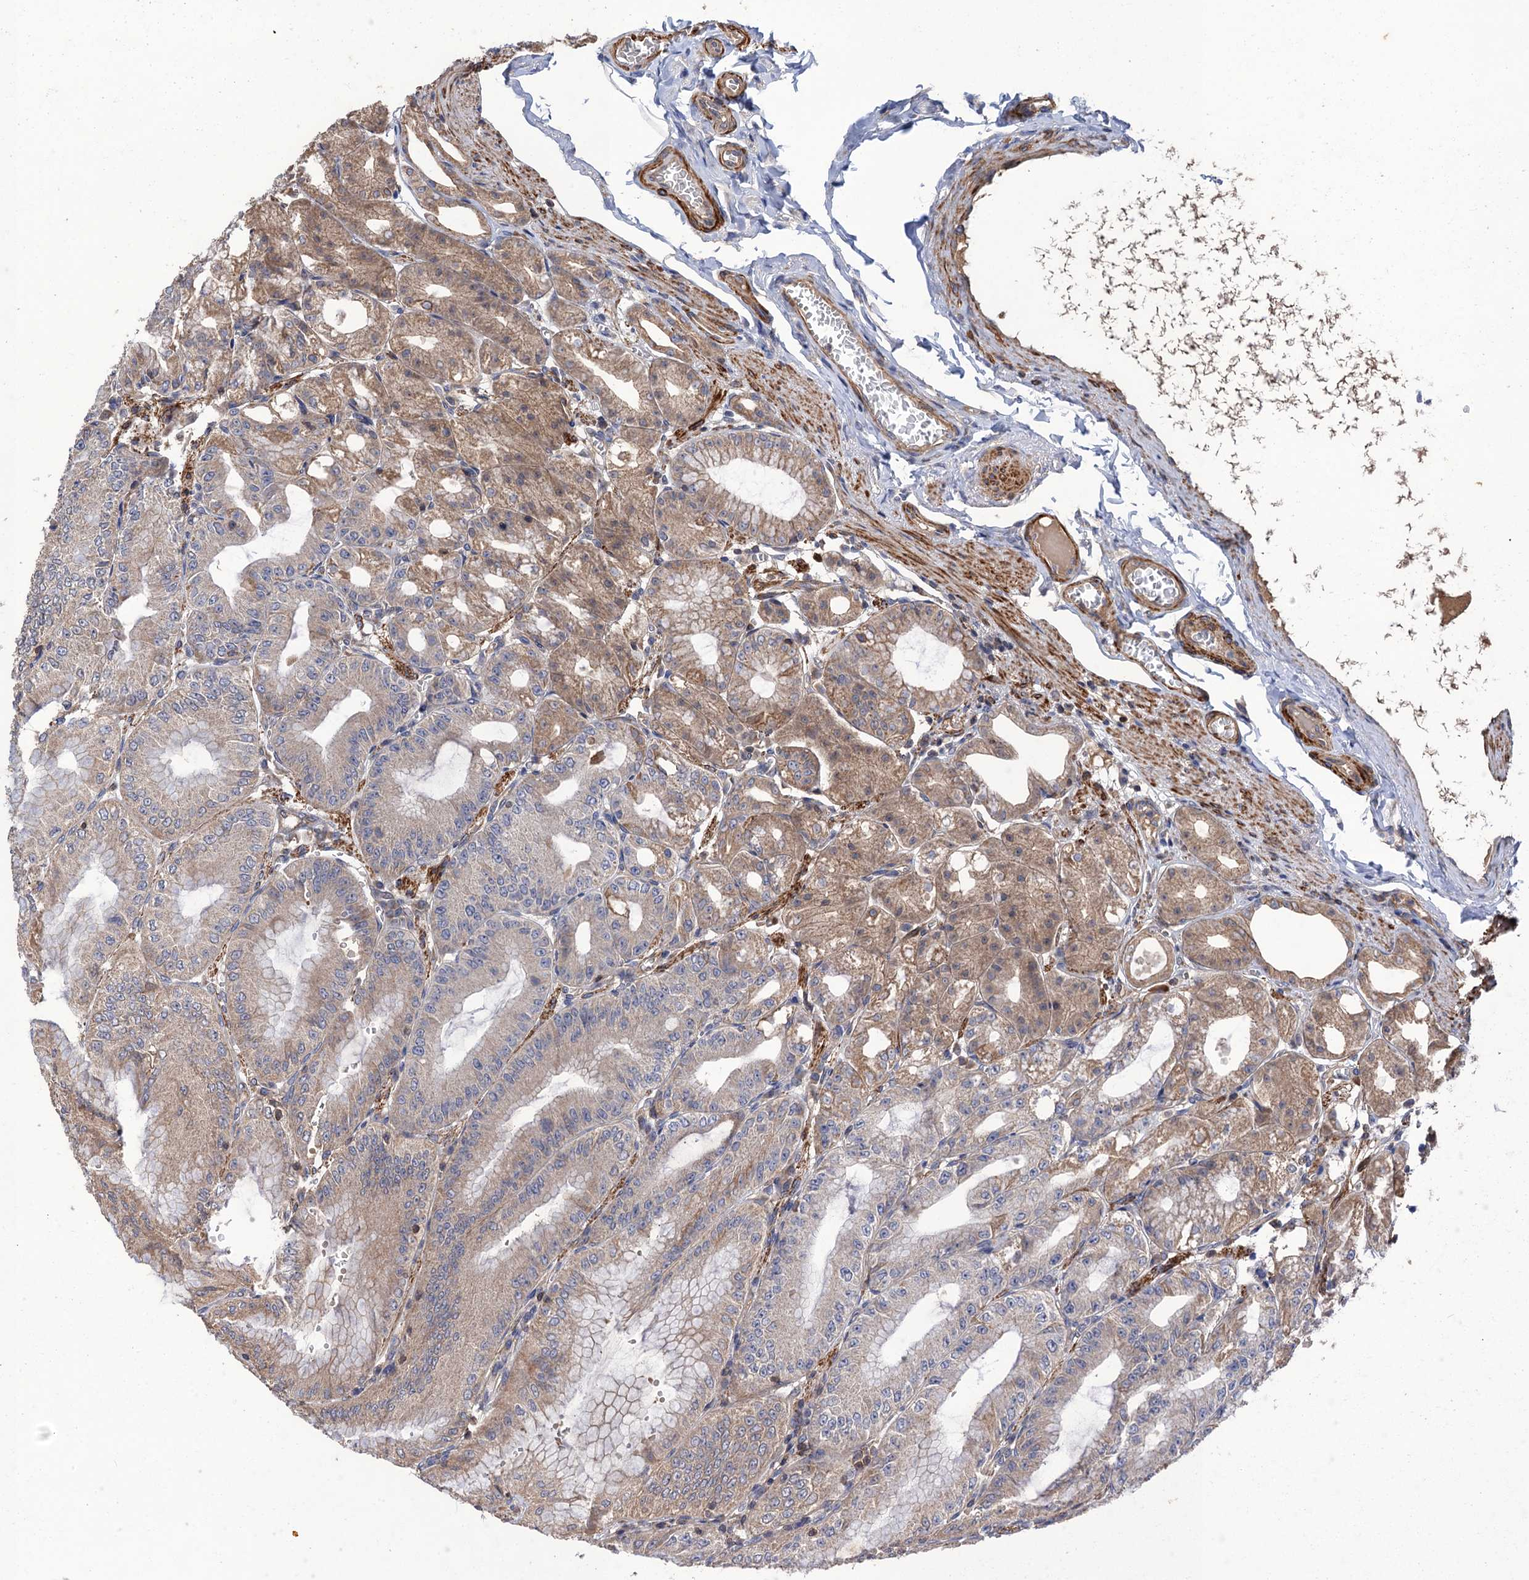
{"staining": {"intensity": "moderate", "quantity": "25%-75%", "location": "cytoplasmic/membranous"}, "tissue": "stomach", "cell_type": "Glandular cells", "image_type": "normal", "snomed": [{"axis": "morphology", "description": "Normal tissue, NOS"}, {"axis": "topography", "description": "Stomach, lower"}], "caption": "Protein expression analysis of normal stomach reveals moderate cytoplasmic/membranous positivity in approximately 25%-75% of glandular cells.", "gene": "DGKA", "patient": {"sex": "male", "age": 71}}